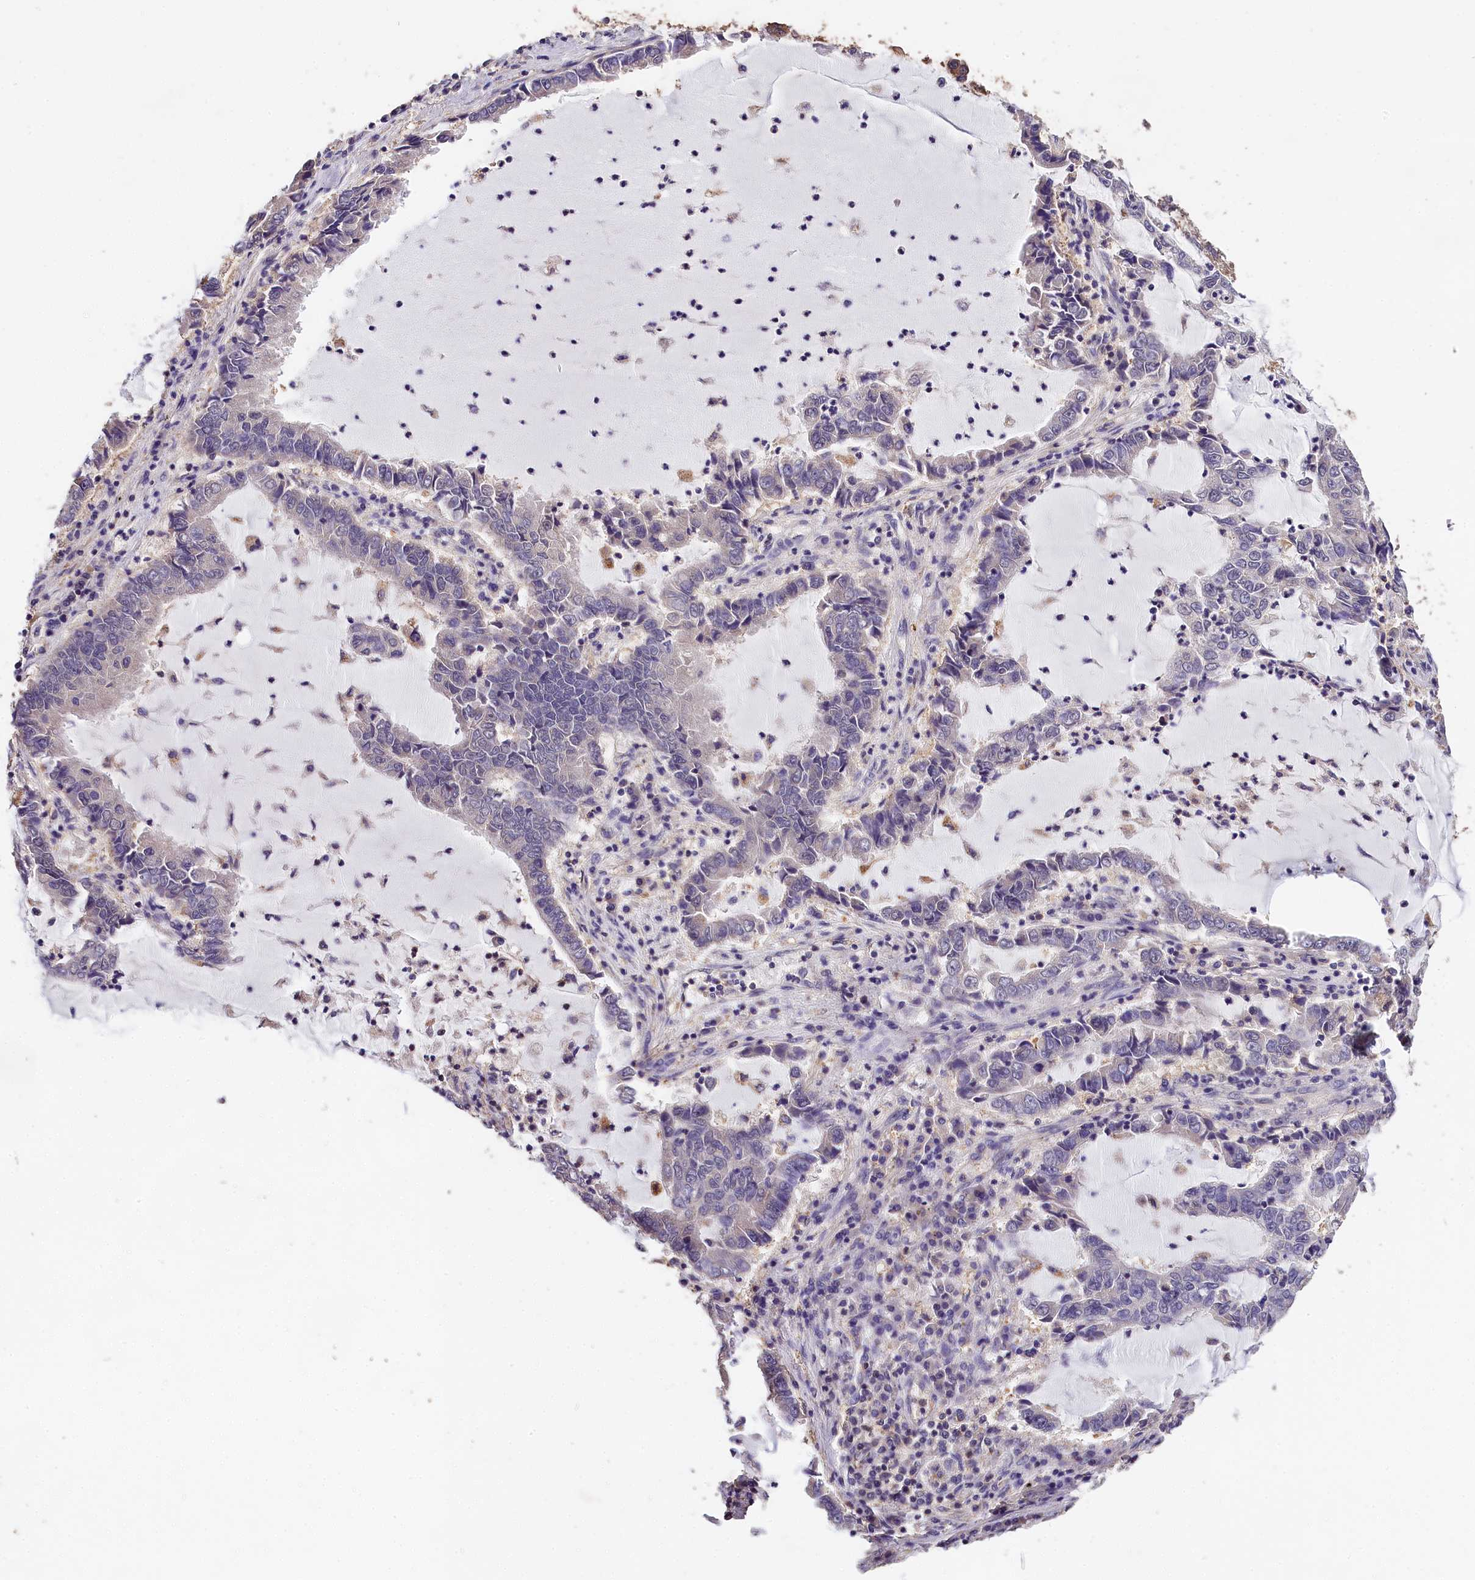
{"staining": {"intensity": "negative", "quantity": "none", "location": "none"}, "tissue": "lung cancer", "cell_type": "Tumor cells", "image_type": "cancer", "snomed": [{"axis": "morphology", "description": "Adenocarcinoma, NOS"}, {"axis": "topography", "description": "Lung"}], "caption": "Tumor cells are negative for protein expression in human lung adenocarcinoma.", "gene": "OAS3", "patient": {"sex": "female", "age": 51}}